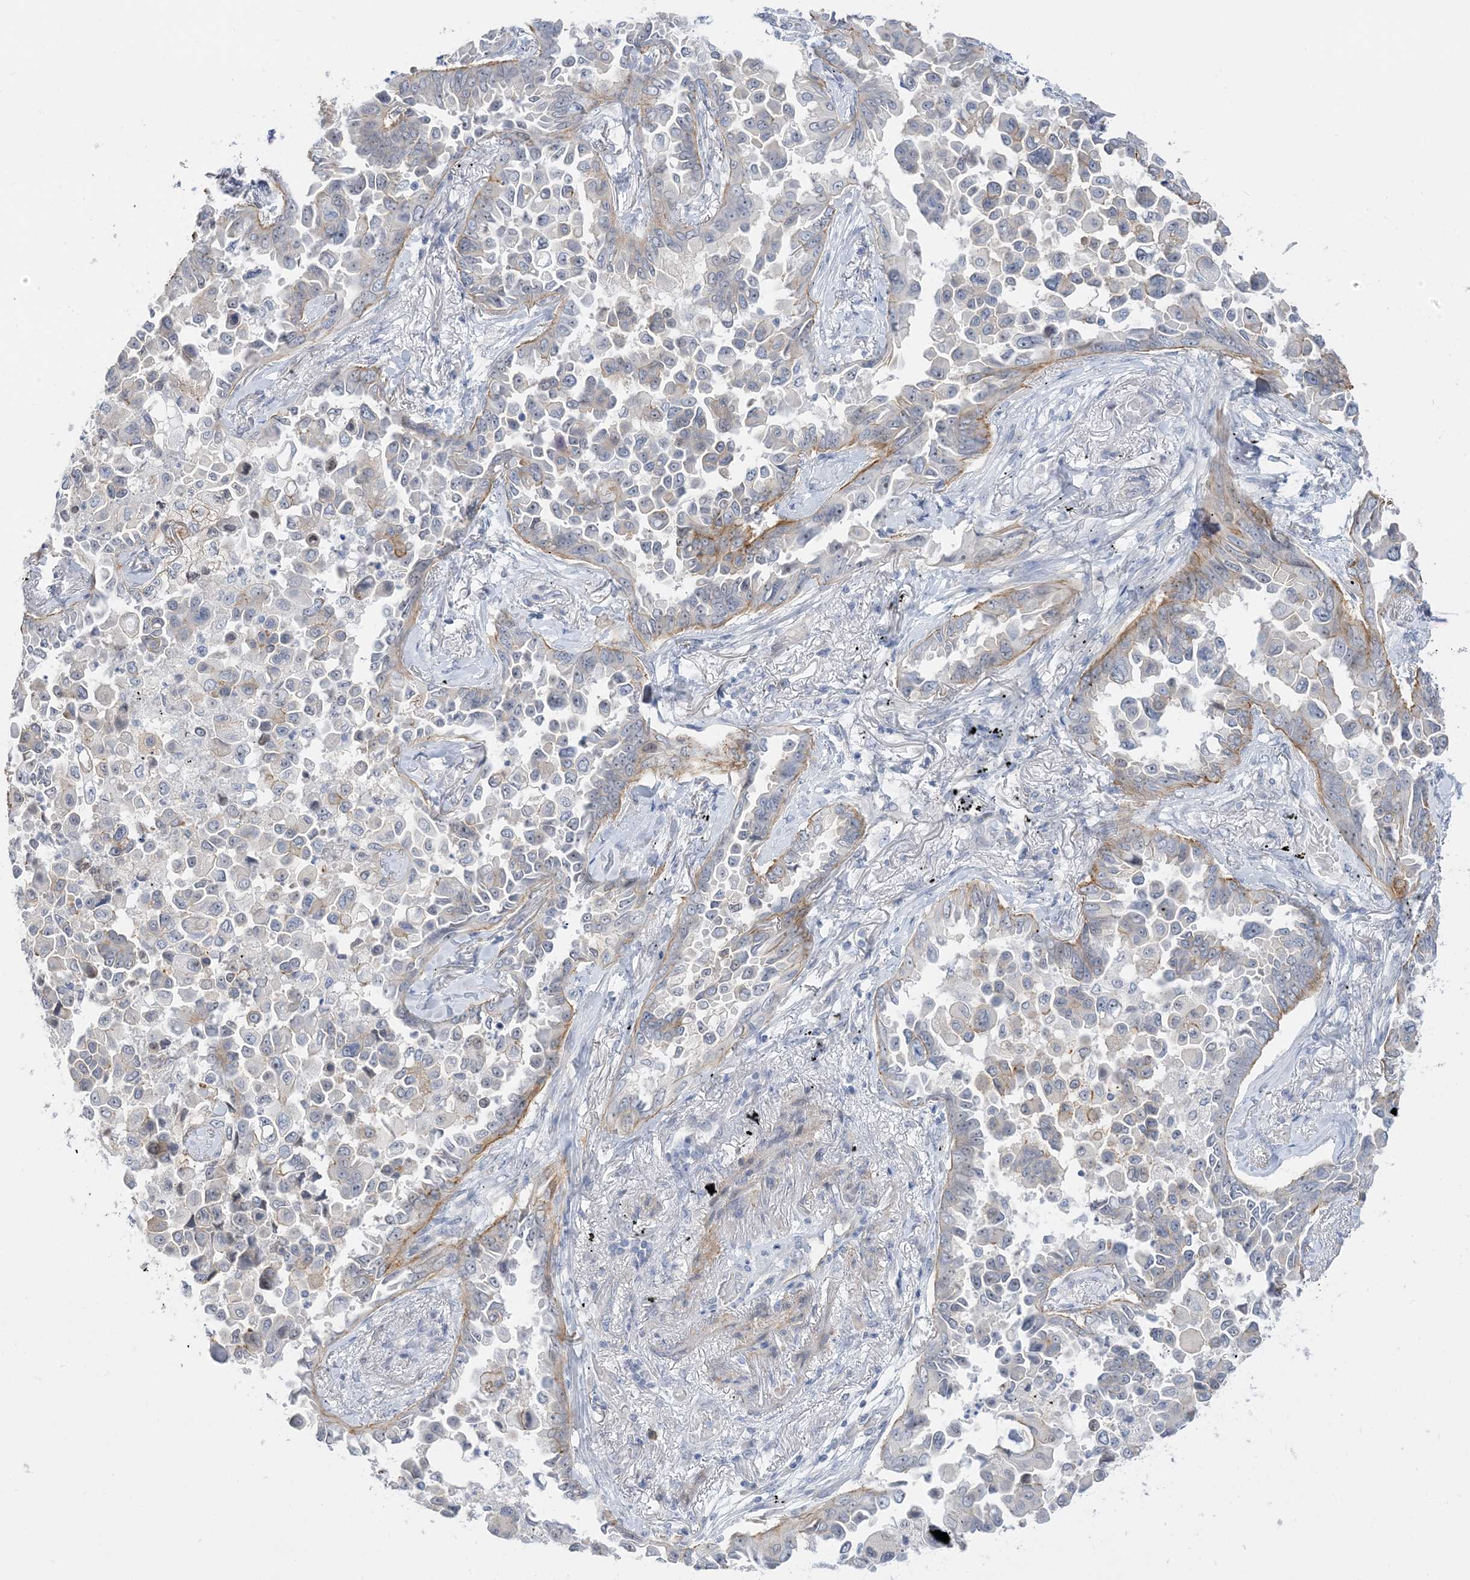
{"staining": {"intensity": "moderate", "quantity": "<25%", "location": "cytoplasmic/membranous"}, "tissue": "lung cancer", "cell_type": "Tumor cells", "image_type": "cancer", "snomed": [{"axis": "morphology", "description": "Adenocarcinoma, NOS"}, {"axis": "topography", "description": "Lung"}], "caption": "Lung cancer (adenocarcinoma) stained with a protein marker displays moderate staining in tumor cells.", "gene": "IL36B", "patient": {"sex": "female", "age": 67}}